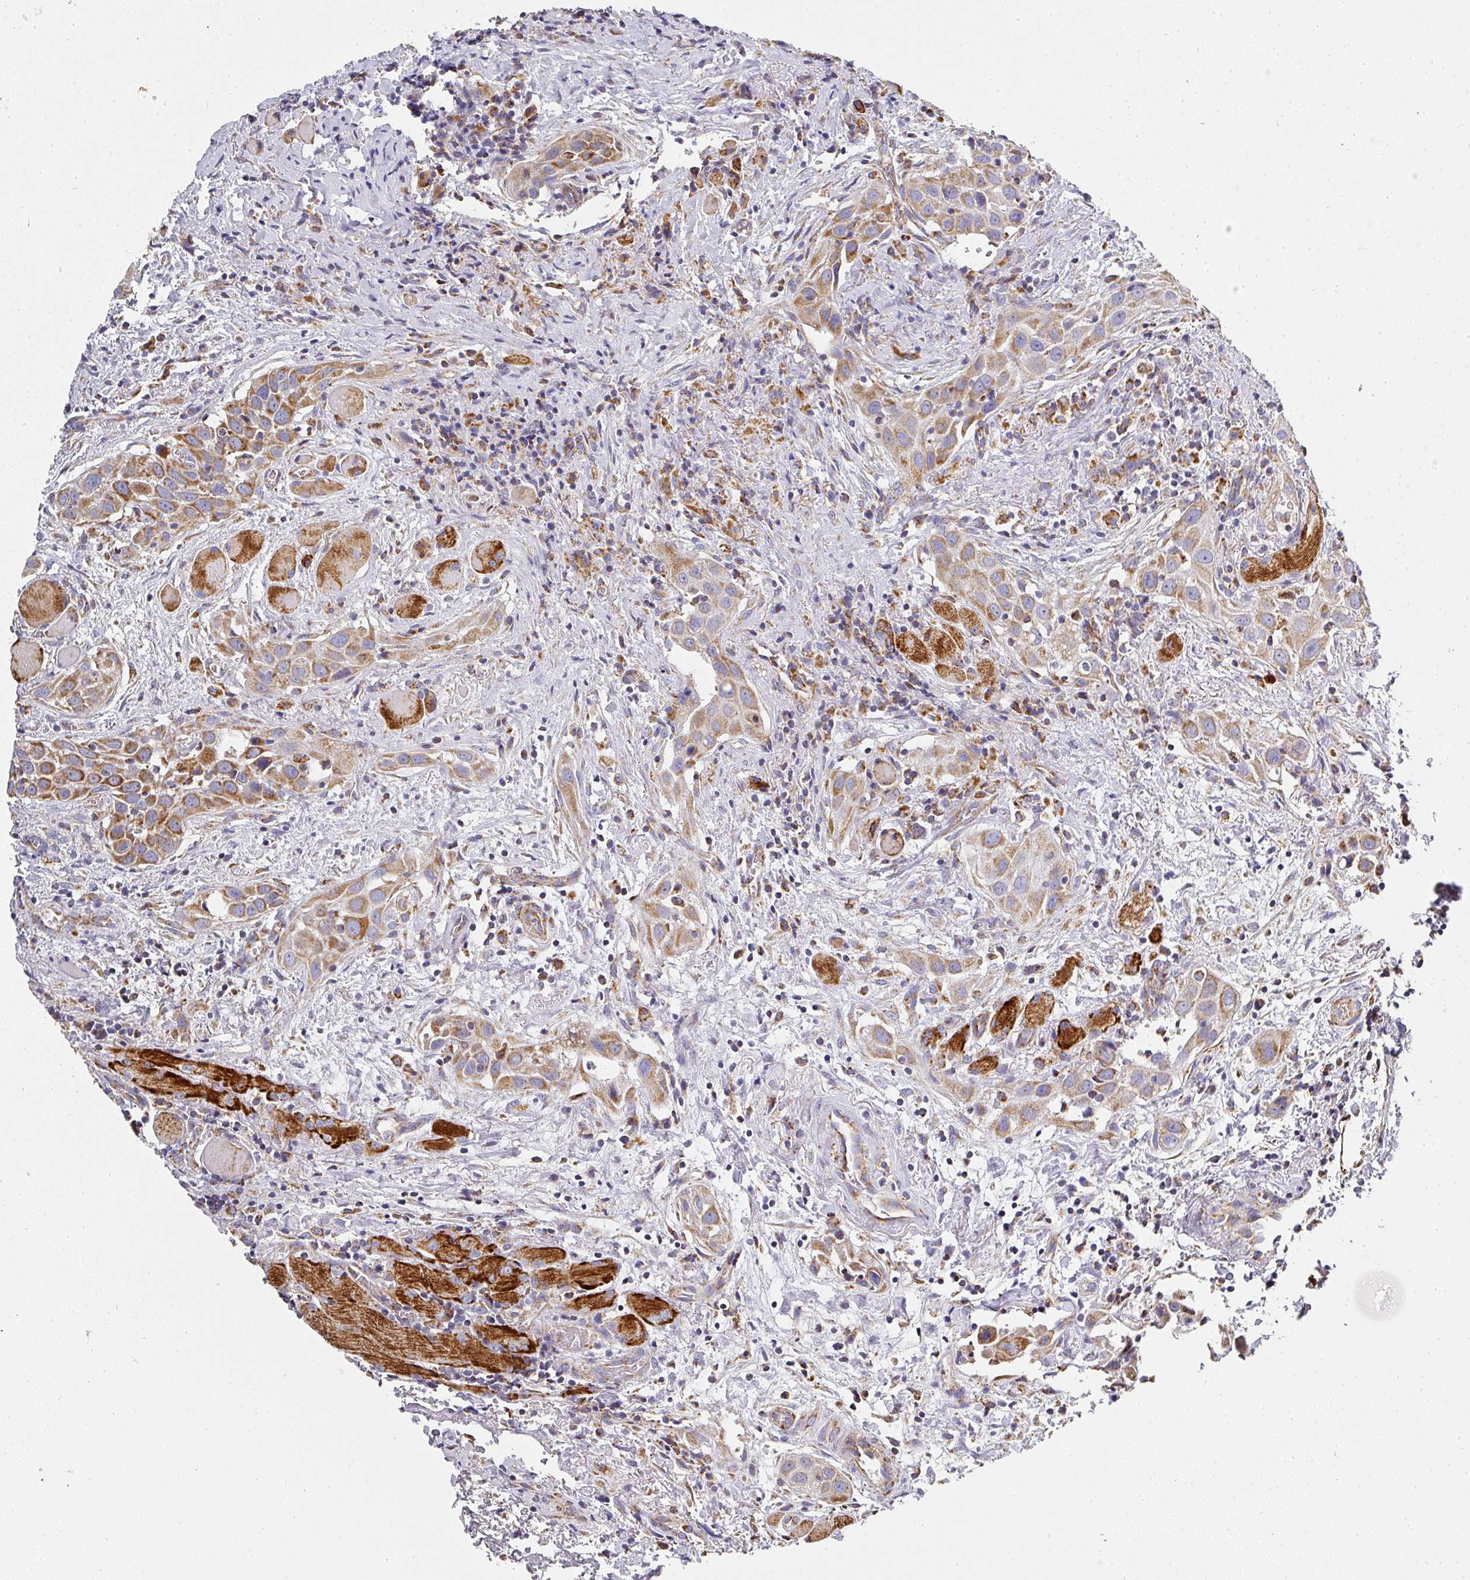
{"staining": {"intensity": "moderate", "quantity": ">75%", "location": "cytoplasmic/membranous"}, "tissue": "head and neck cancer", "cell_type": "Tumor cells", "image_type": "cancer", "snomed": [{"axis": "morphology", "description": "Squamous cell carcinoma, NOS"}, {"axis": "topography", "description": "Oral tissue"}, {"axis": "topography", "description": "Head-Neck"}], "caption": "High-magnification brightfield microscopy of squamous cell carcinoma (head and neck) stained with DAB (brown) and counterstained with hematoxylin (blue). tumor cells exhibit moderate cytoplasmic/membranous positivity is identified in approximately>75% of cells. The staining was performed using DAB (3,3'-diaminobenzidine) to visualize the protein expression in brown, while the nuclei were stained in blue with hematoxylin (Magnification: 20x).", "gene": "UQCRFS1", "patient": {"sex": "female", "age": 50}}